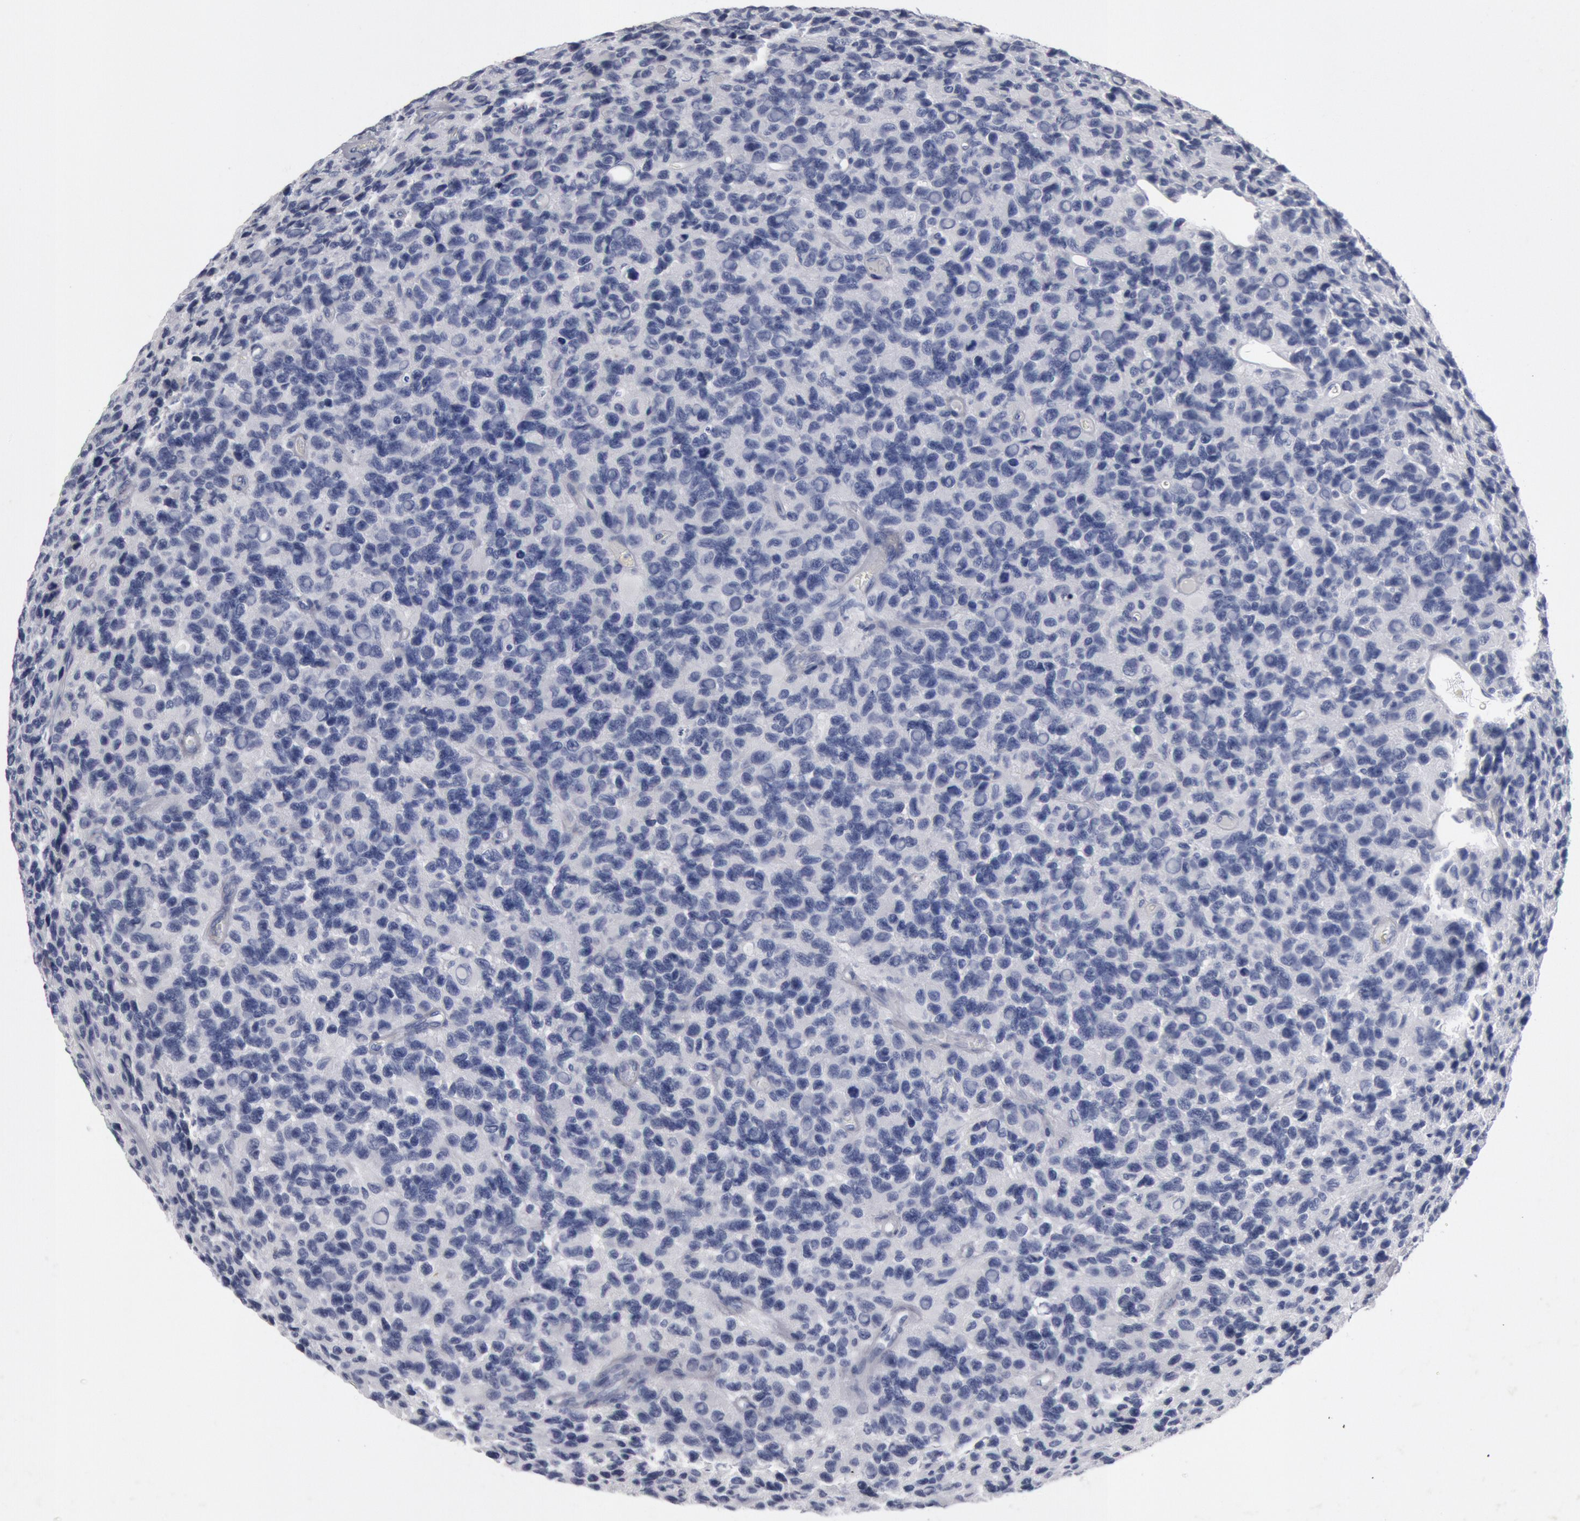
{"staining": {"intensity": "negative", "quantity": "none", "location": "none"}, "tissue": "glioma", "cell_type": "Tumor cells", "image_type": "cancer", "snomed": [{"axis": "morphology", "description": "Glioma, malignant, High grade"}, {"axis": "topography", "description": "Brain"}], "caption": "Tumor cells are negative for protein expression in human glioma.", "gene": "FOXA2", "patient": {"sex": "male", "age": 77}}